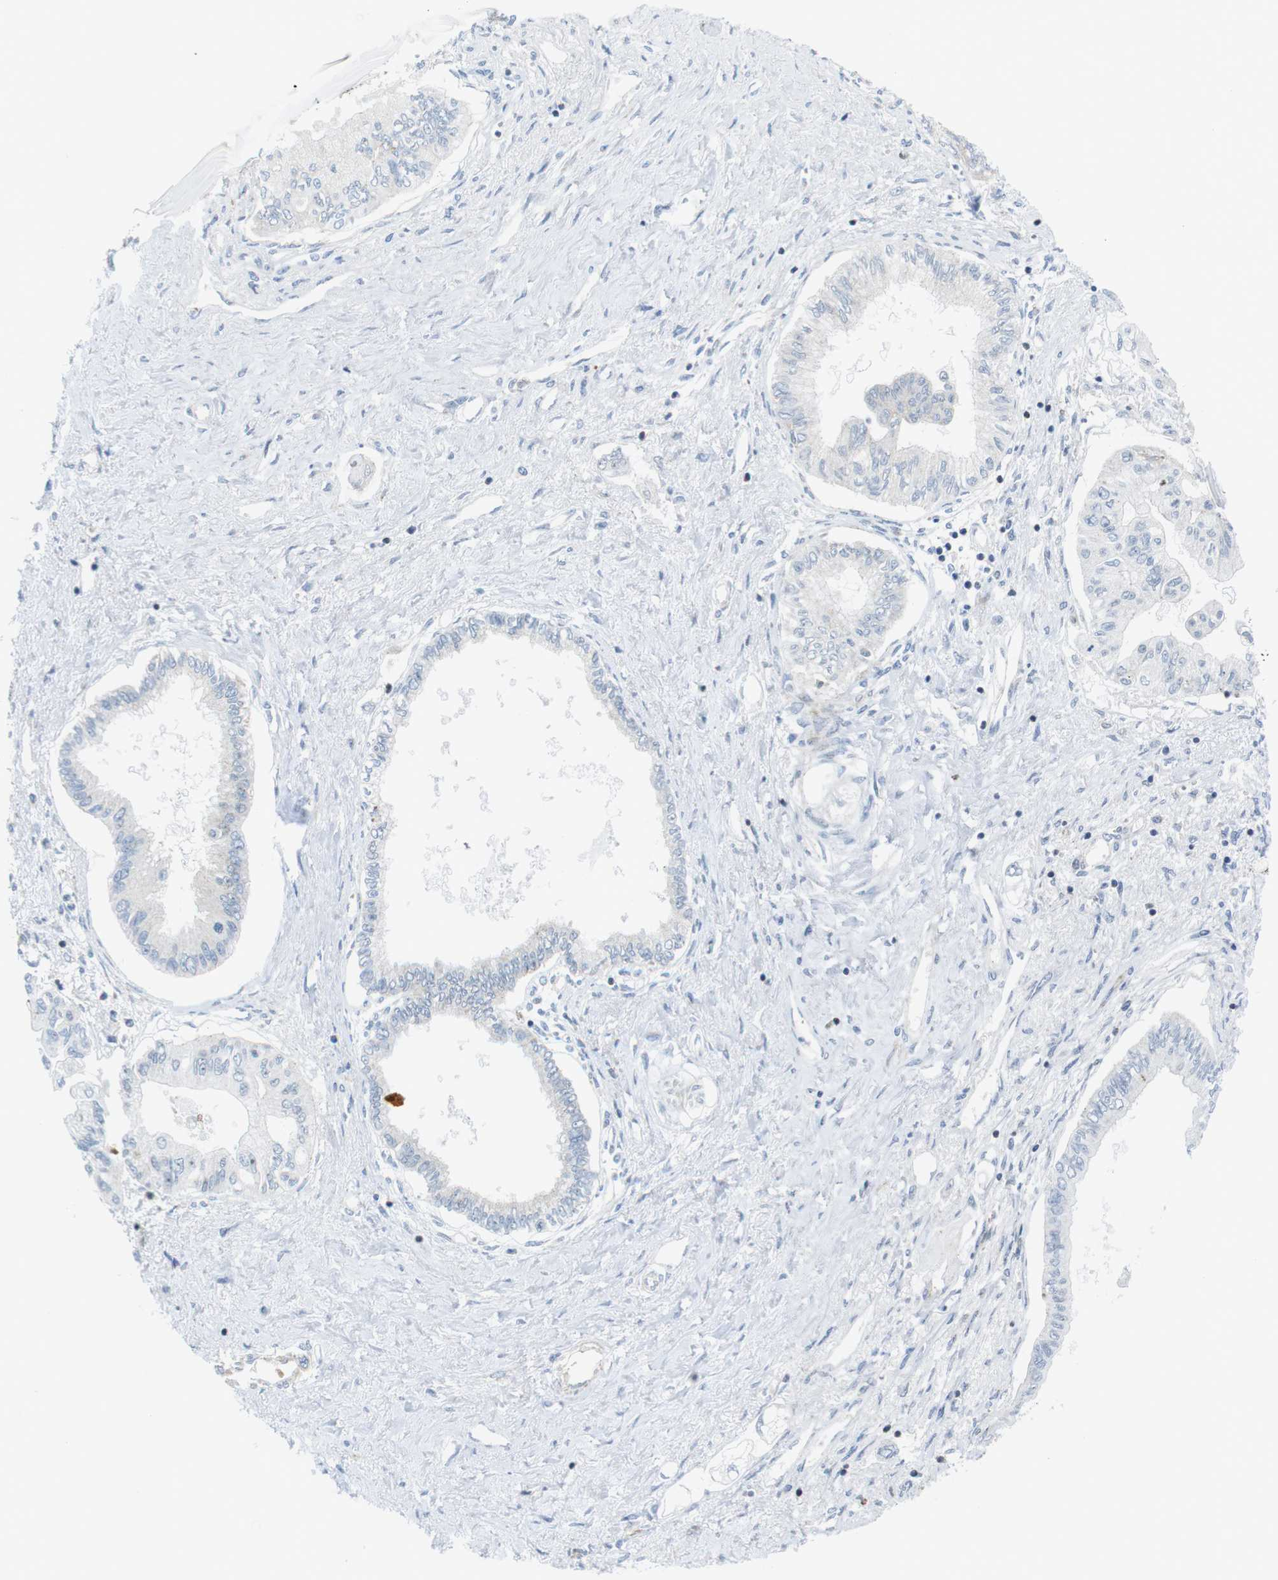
{"staining": {"intensity": "negative", "quantity": "none", "location": "none"}, "tissue": "pancreatic cancer", "cell_type": "Tumor cells", "image_type": "cancer", "snomed": [{"axis": "morphology", "description": "Adenocarcinoma, NOS"}, {"axis": "topography", "description": "Pancreas"}], "caption": "This micrograph is of pancreatic cancer stained with immunohistochemistry to label a protein in brown with the nuclei are counter-stained blue. There is no staining in tumor cells.", "gene": "CUL7", "patient": {"sex": "female", "age": 77}}